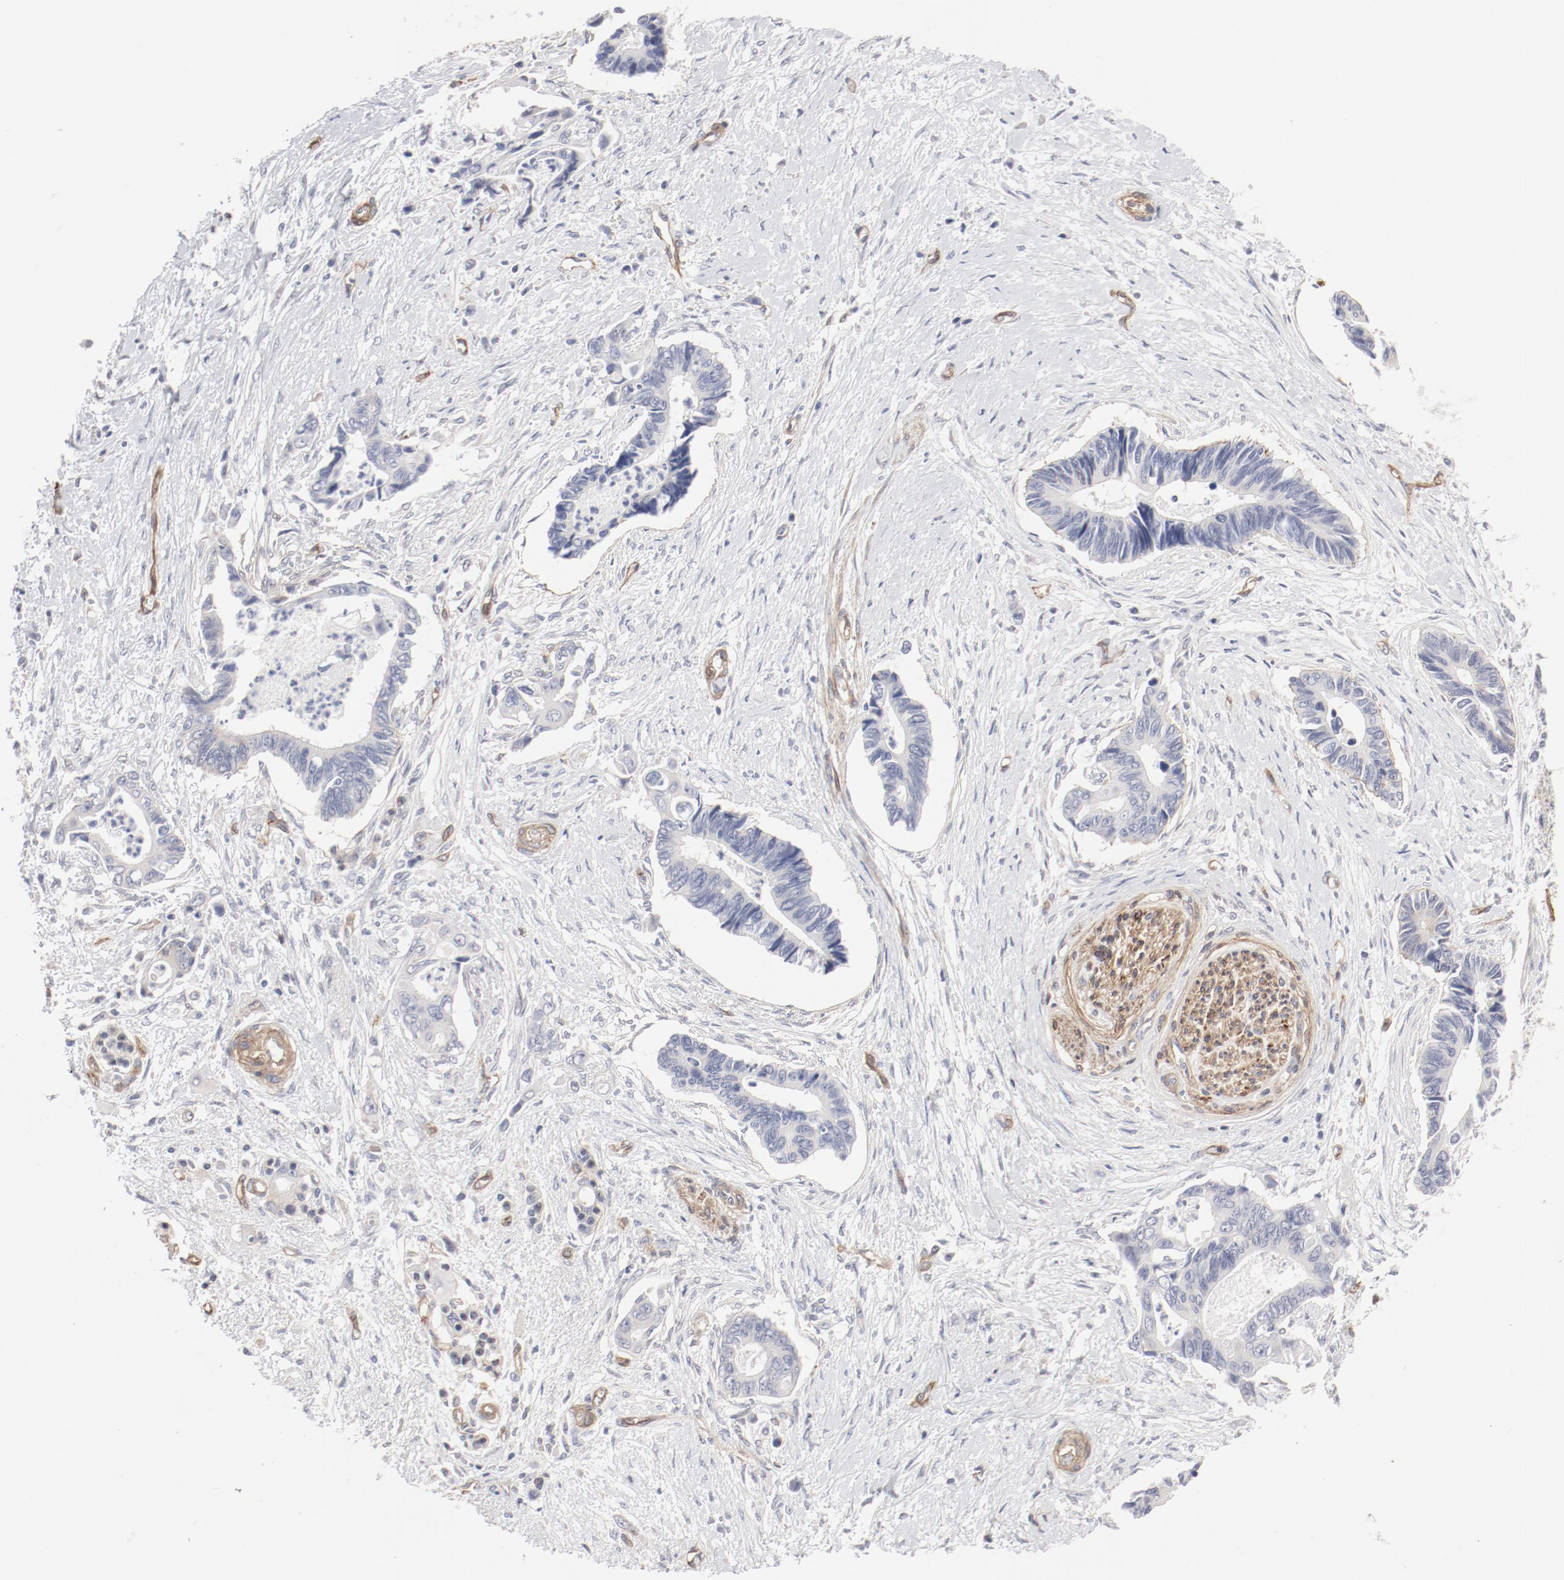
{"staining": {"intensity": "negative", "quantity": "none", "location": "none"}, "tissue": "pancreatic cancer", "cell_type": "Tumor cells", "image_type": "cancer", "snomed": [{"axis": "morphology", "description": "Adenocarcinoma, NOS"}, {"axis": "topography", "description": "Pancreas"}], "caption": "Pancreatic cancer (adenocarcinoma) stained for a protein using immunohistochemistry (IHC) demonstrates no expression tumor cells.", "gene": "MAGED4", "patient": {"sex": "female", "age": 70}}